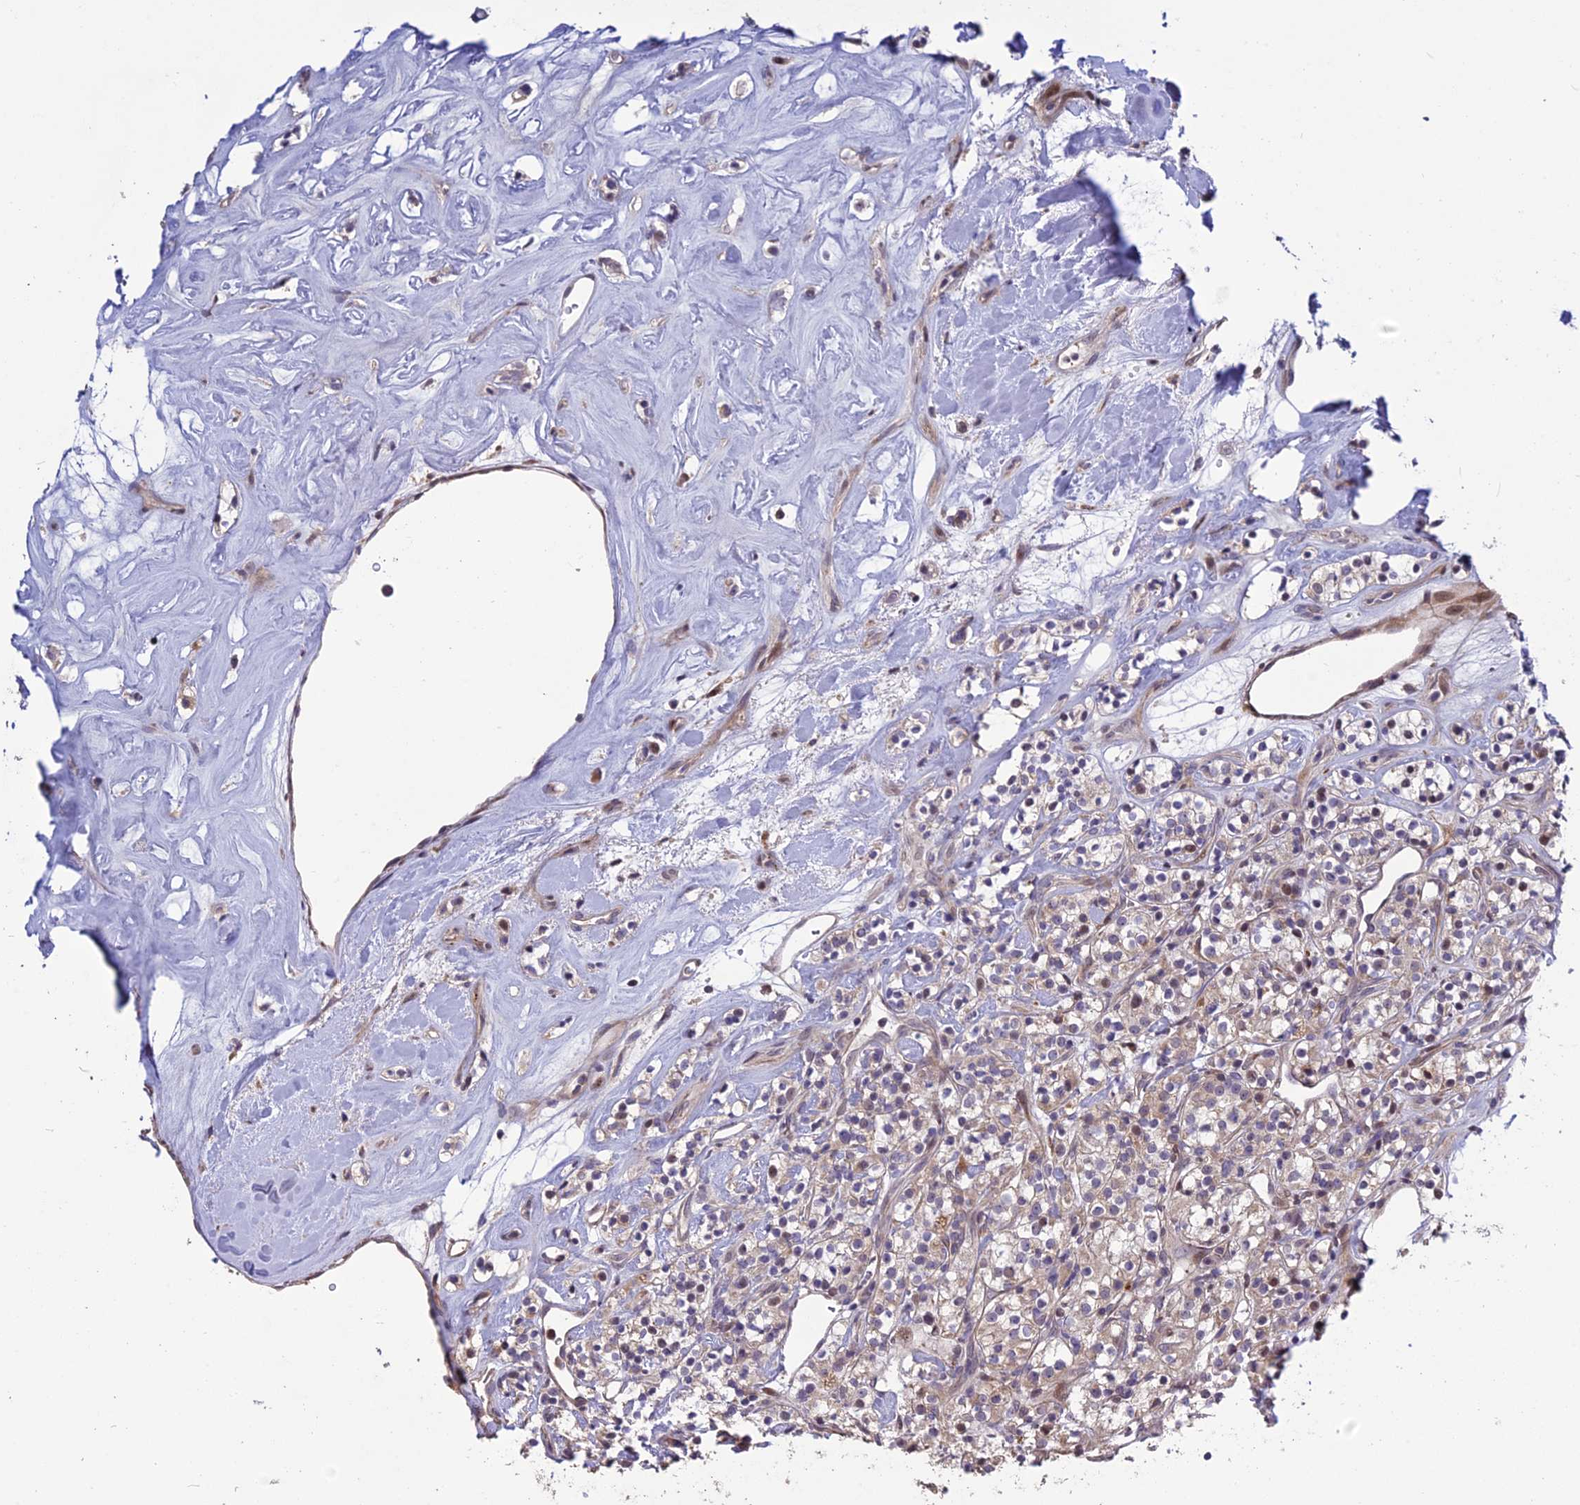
{"staining": {"intensity": "weak", "quantity": "<25%", "location": "cytoplasmic/membranous"}, "tissue": "renal cancer", "cell_type": "Tumor cells", "image_type": "cancer", "snomed": [{"axis": "morphology", "description": "Adenocarcinoma, NOS"}, {"axis": "topography", "description": "Kidney"}], "caption": "There is no significant positivity in tumor cells of adenocarcinoma (renal).", "gene": "SPG21", "patient": {"sex": "male", "age": 77}}